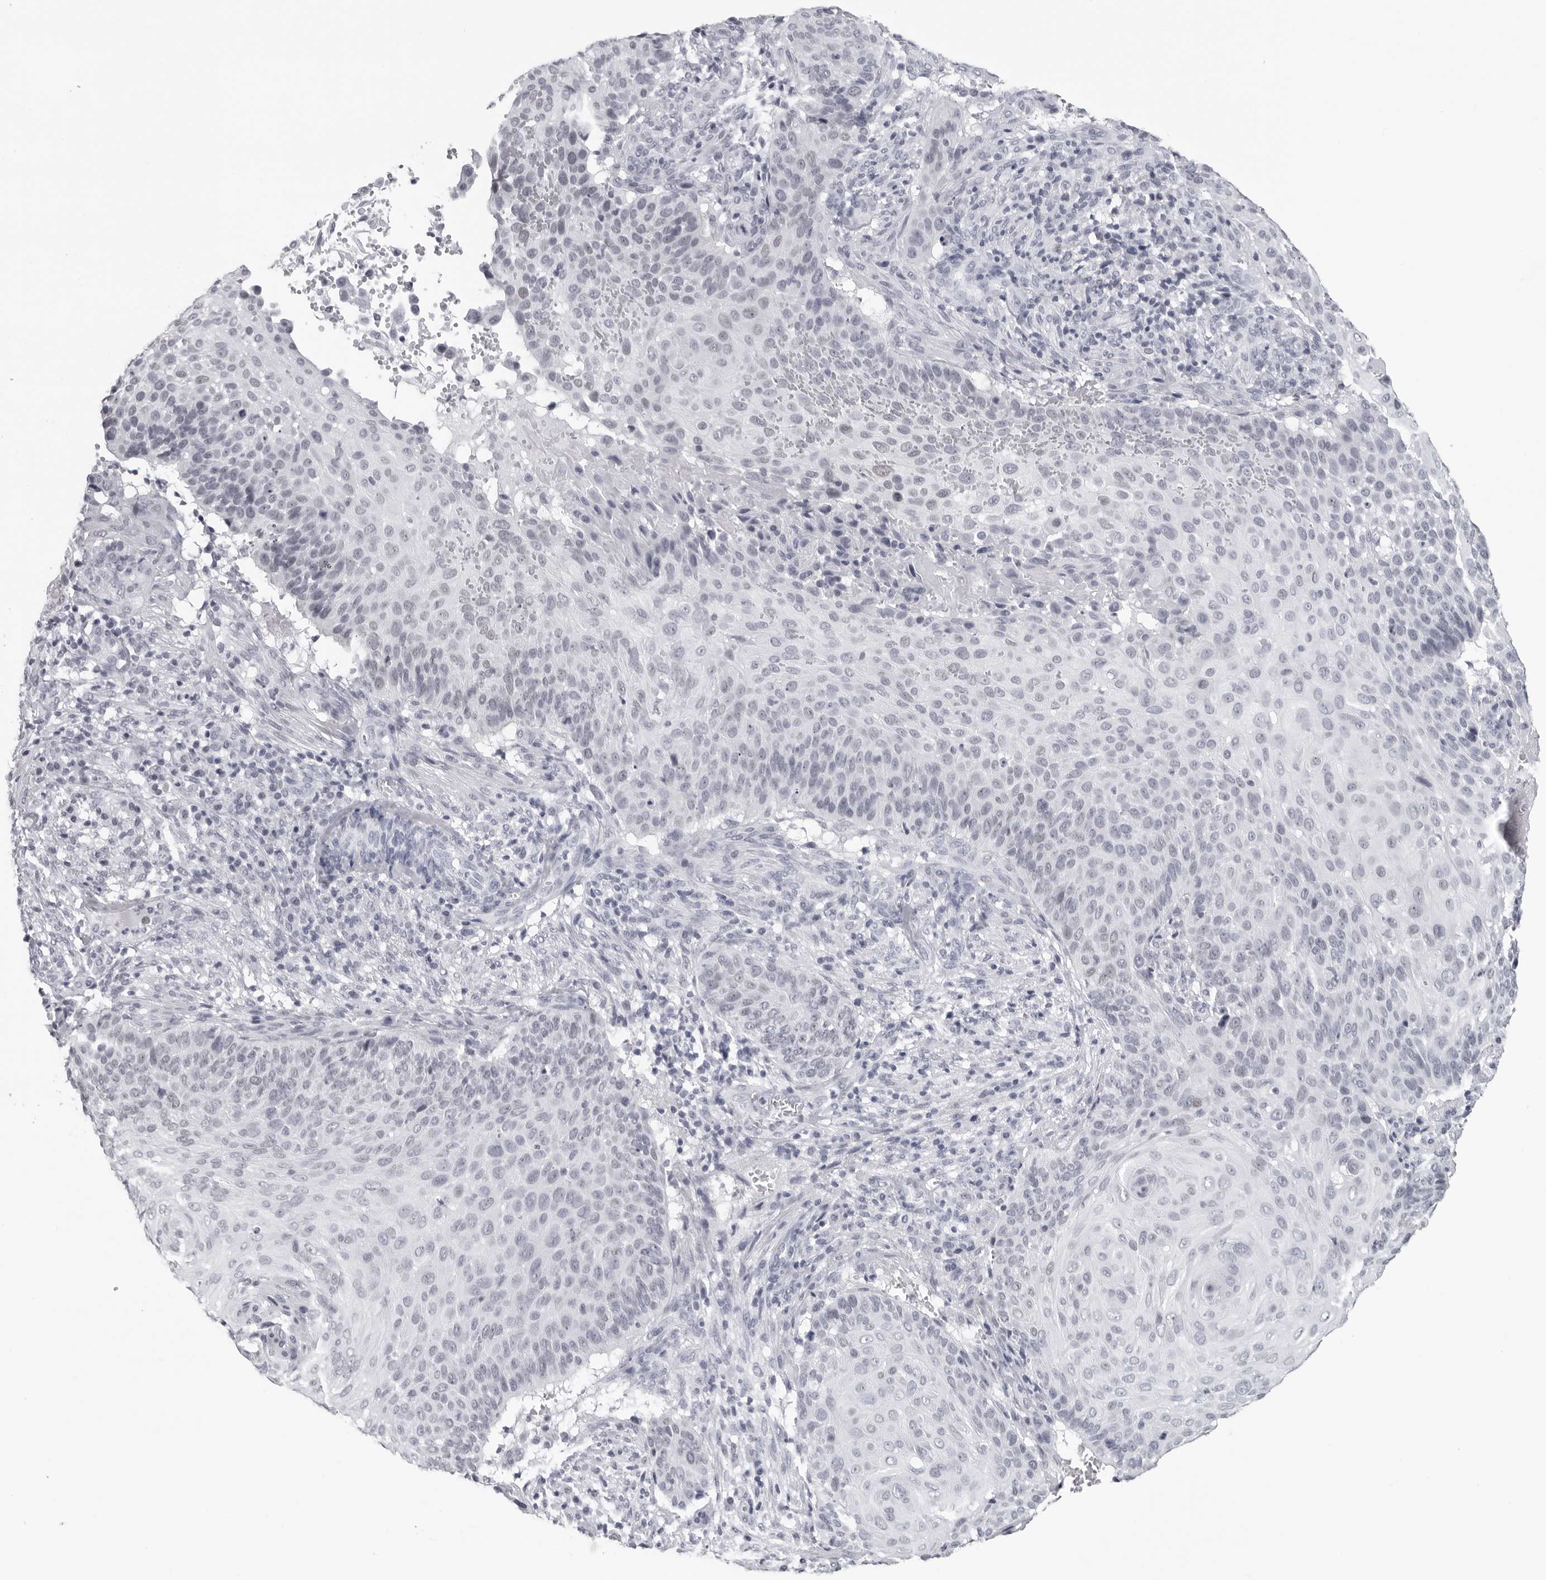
{"staining": {"intensity": "negative", "quantity": "none", "location": "none"}, "tissue": "cervical cancer", "cell_type": "Tumor cells", "image_type": "cancer", "snomed": [{"axis": "morphology", "description": "Squamous cell carcinoma, NOS"}, {"axis": "topography", "description": "Cervix"}], "caption": "Tumor cells are negative for brown protein staining in squamous cell carcinoma (cervical).", "gene": "ESPN", "patient": {"sex": "female", "age": 74}}